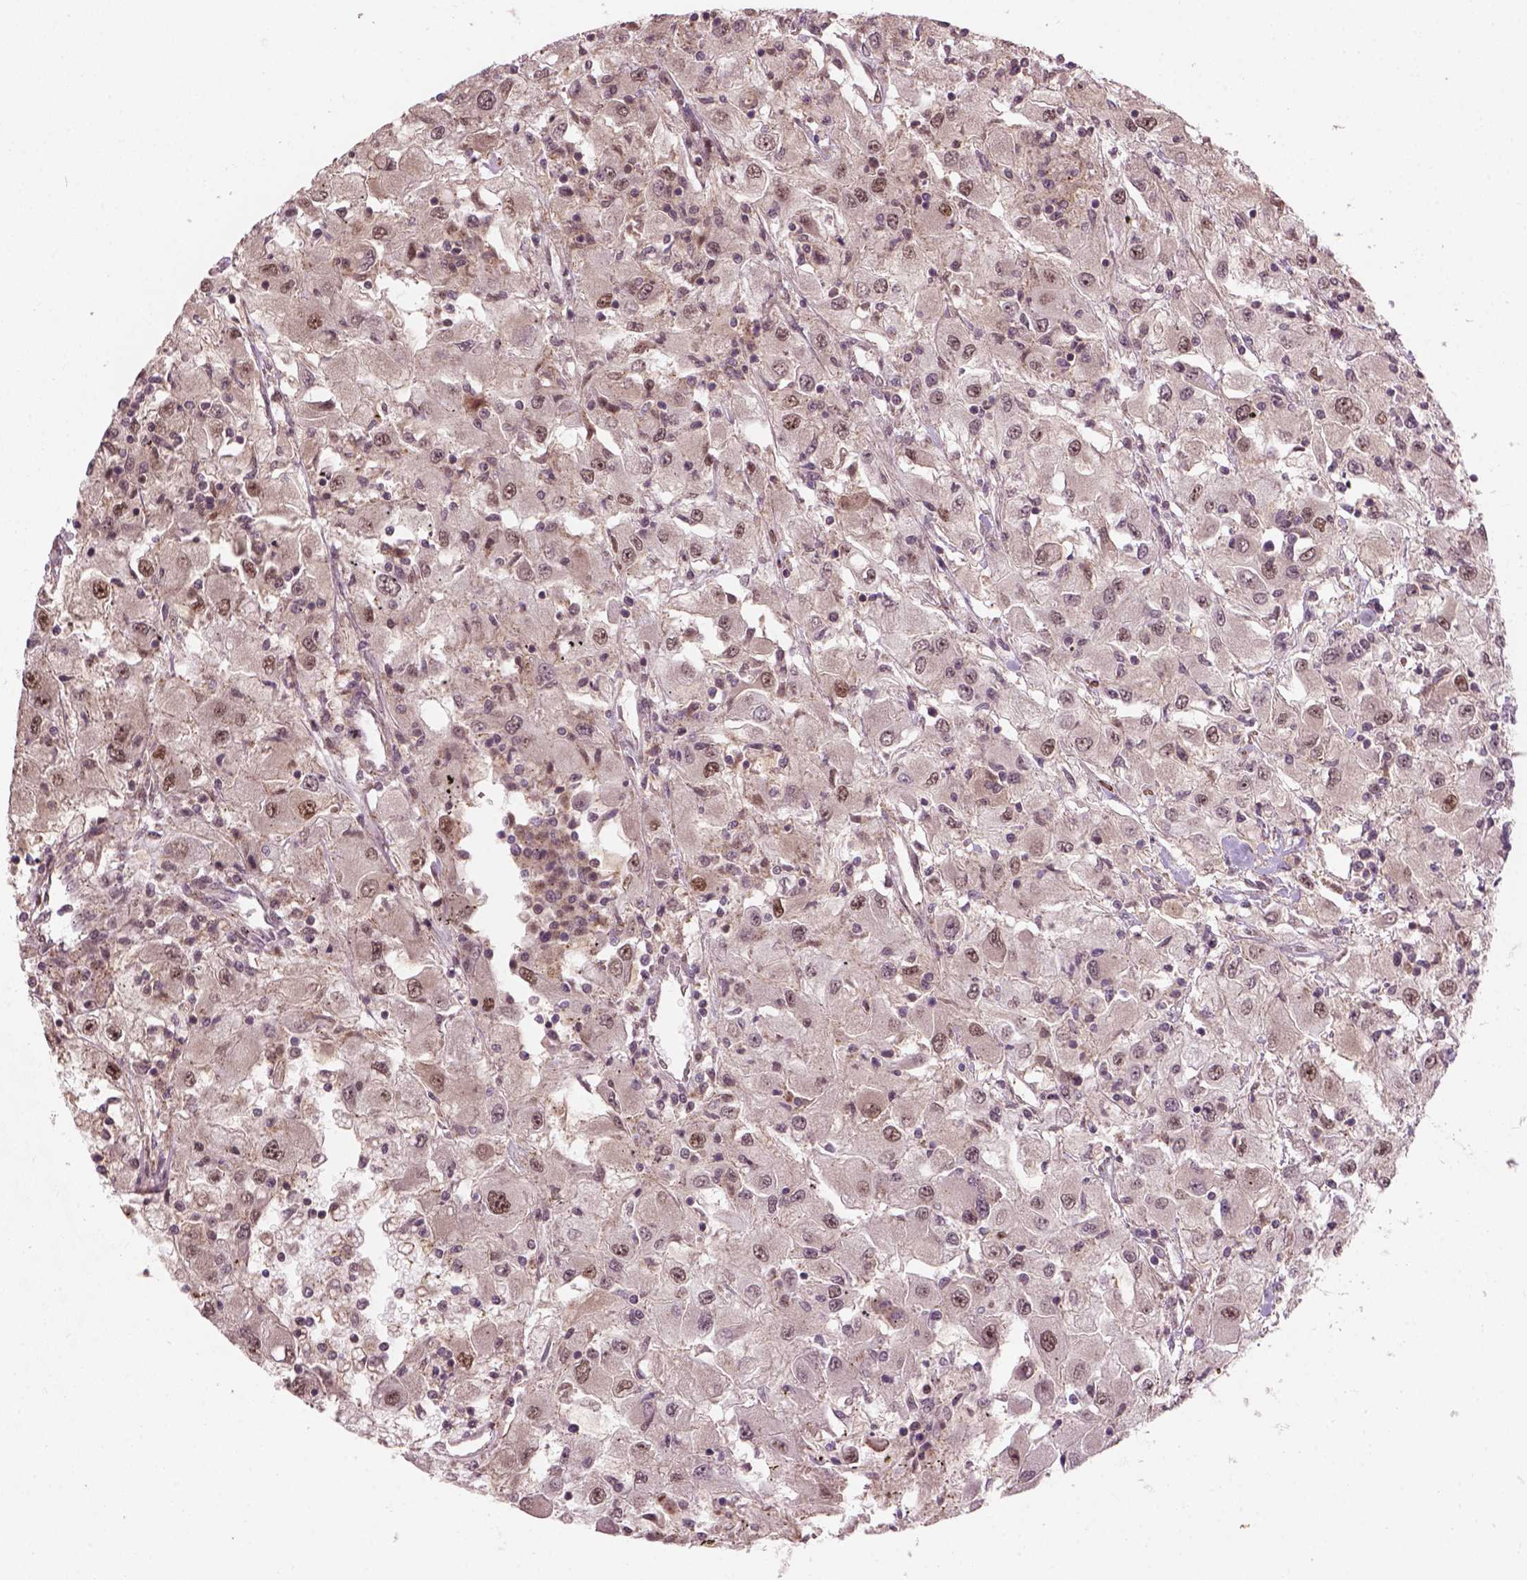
{"staining": {"intensity": "weak", "quantity": ">75%", "location": "cytoplasmic/membranous,nuclear"}, "tissue": "renal cancer", "cell_type": "Tumor cells", "image_type": "cancer", "snomed": [{"axis": "morphology", "description": "Adenocarcinoma, NOS"}, {"axis": "topography", "description": "Kidney"}], "caption": "Renal cancer was stained to show a protein in brown. There is low levels of weak cytoplasmic/membranous and nuclear expression in about >75% of tumor cells.", "gene": "PSMD11", "patient": {"sex": "female", "age": 67}}